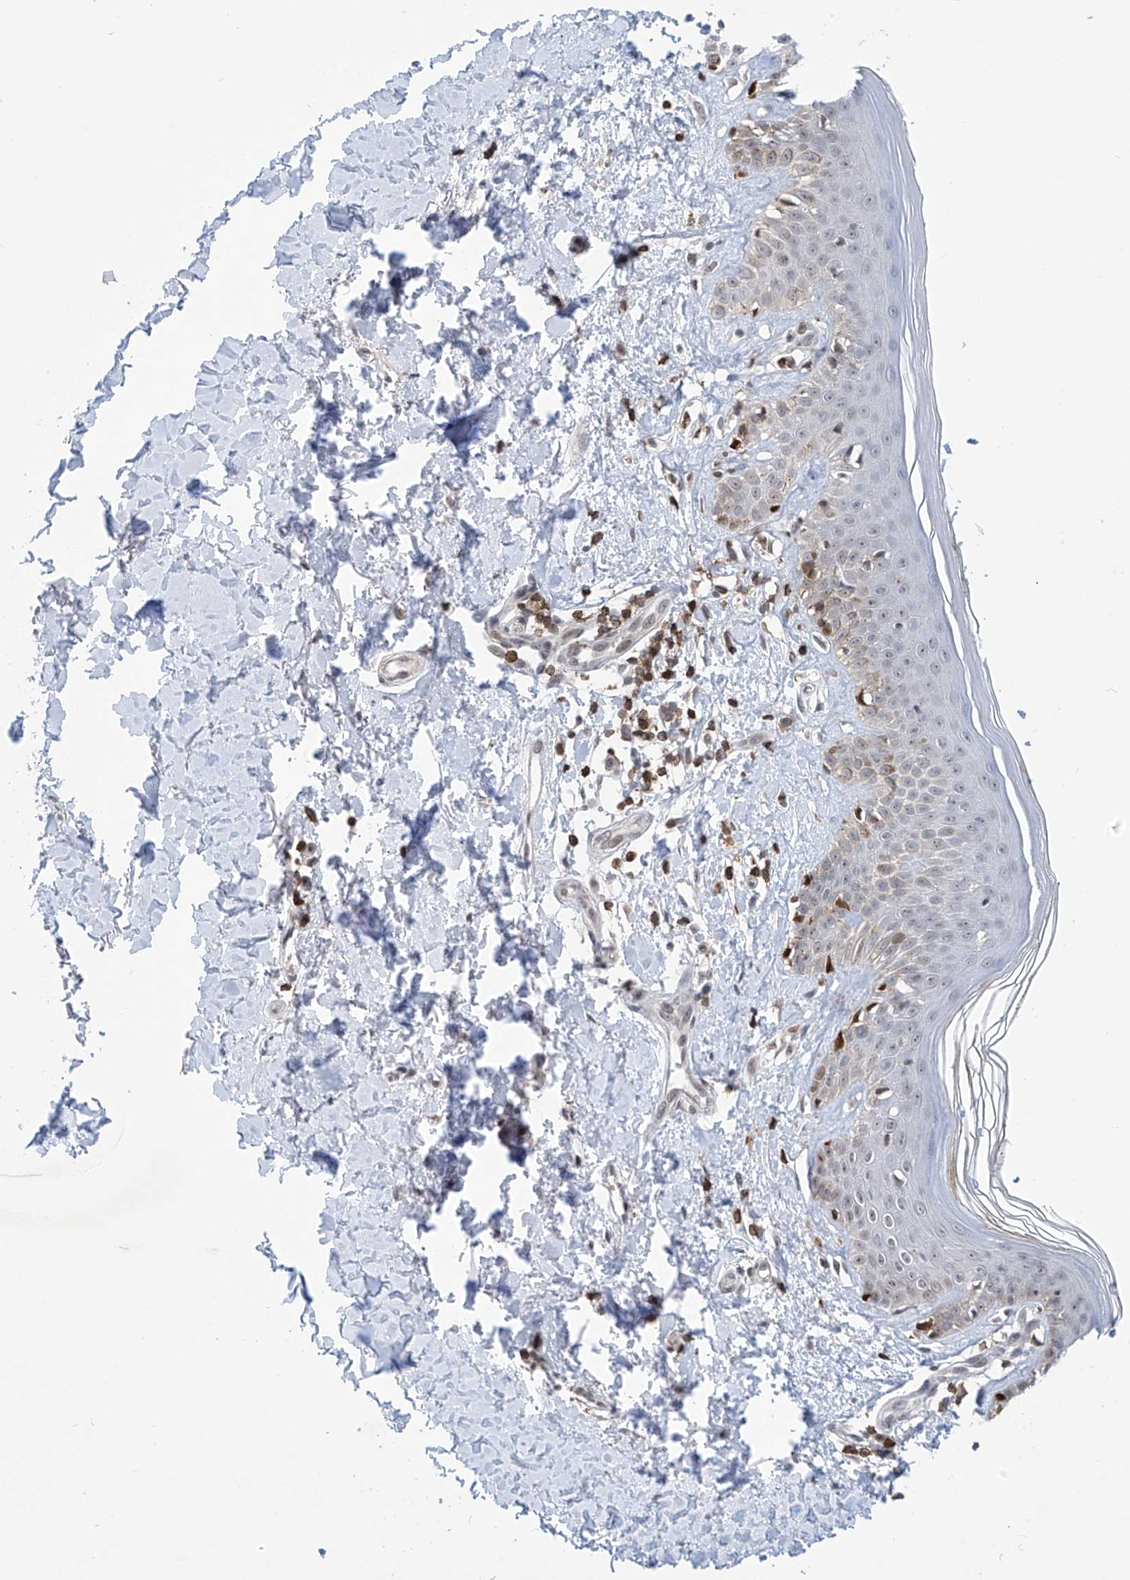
{"staining": {"intensity": "moderate", "quantity": ">75%", "location": "nuclear"}, "tissue": "skin", "cell_type": "Fibroblasts", "image_type": "normal", "snomed": [{"axis": "morphology", "description": "Normal tissue, NOS"}, {"axis": "topography", "description": "Skin"}], "caption": "Immunohistochemistry micrograph of normal skin stained for a protein (brown), which demonstrates medium levels of moderate nuclear positivity in approximately >75% of fibroblasts.", "gene": "MSL3", "patient": {"sex": "female", "age": 64}}